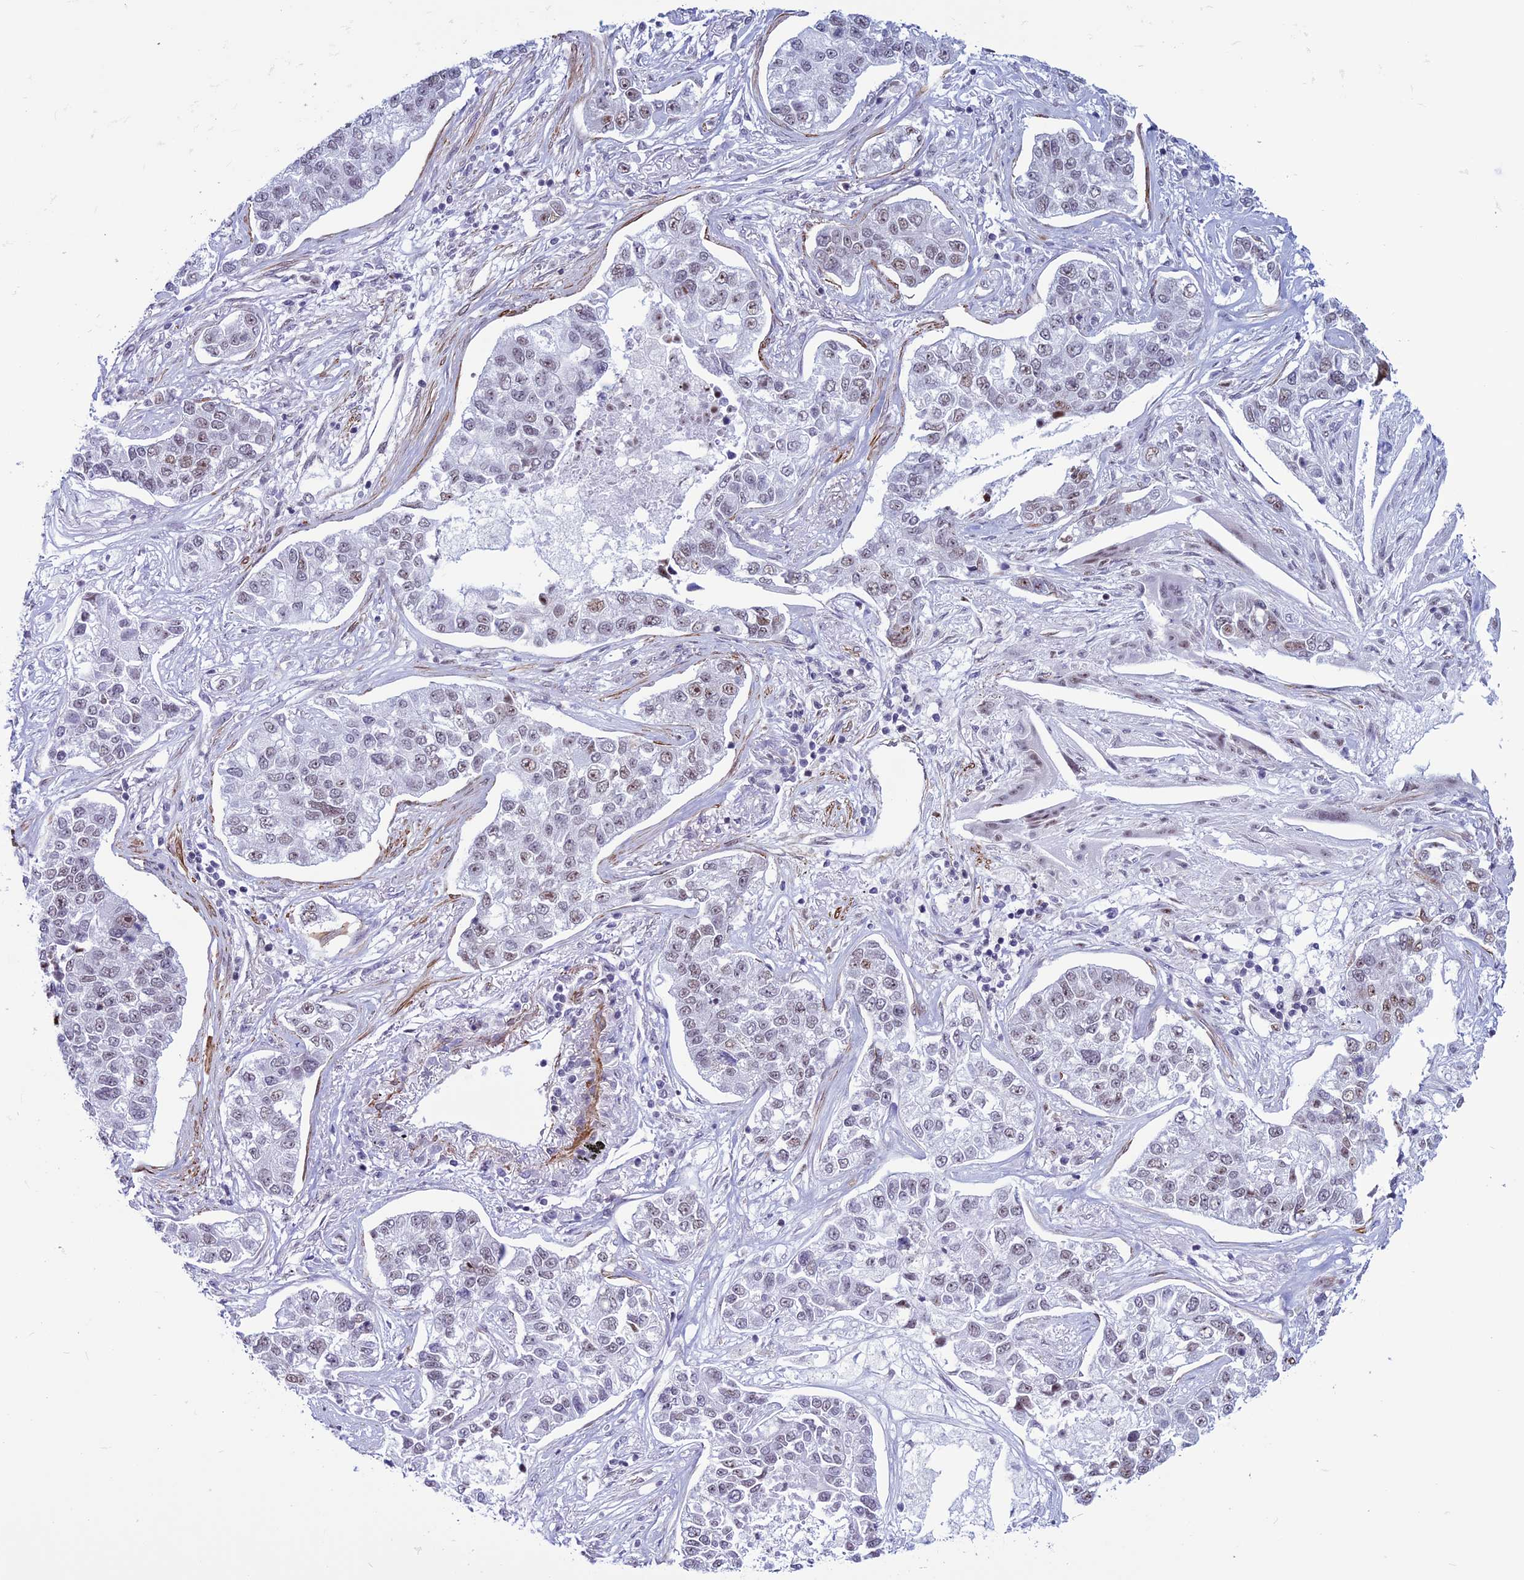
{"staining": {"intensity": "weak", "quantity": "25%-75%", "location": "nuclear"}, "tissue": "lung cancer", "cell_type": "Tumor cells", "image_type": "cancer", "snomed": [{"axis": "morphology", "description": "Adenocarcinoma, NOS"}, {"axis": "topography", "description": "Lung"}], "caption": "The image exhibits staining of lung adenocarcinoma, revealing weak nuclear protein staining (brown color) within tumor cells.", "gene": "U2AF1", "patient": {"sex": "male", "age": 49}}